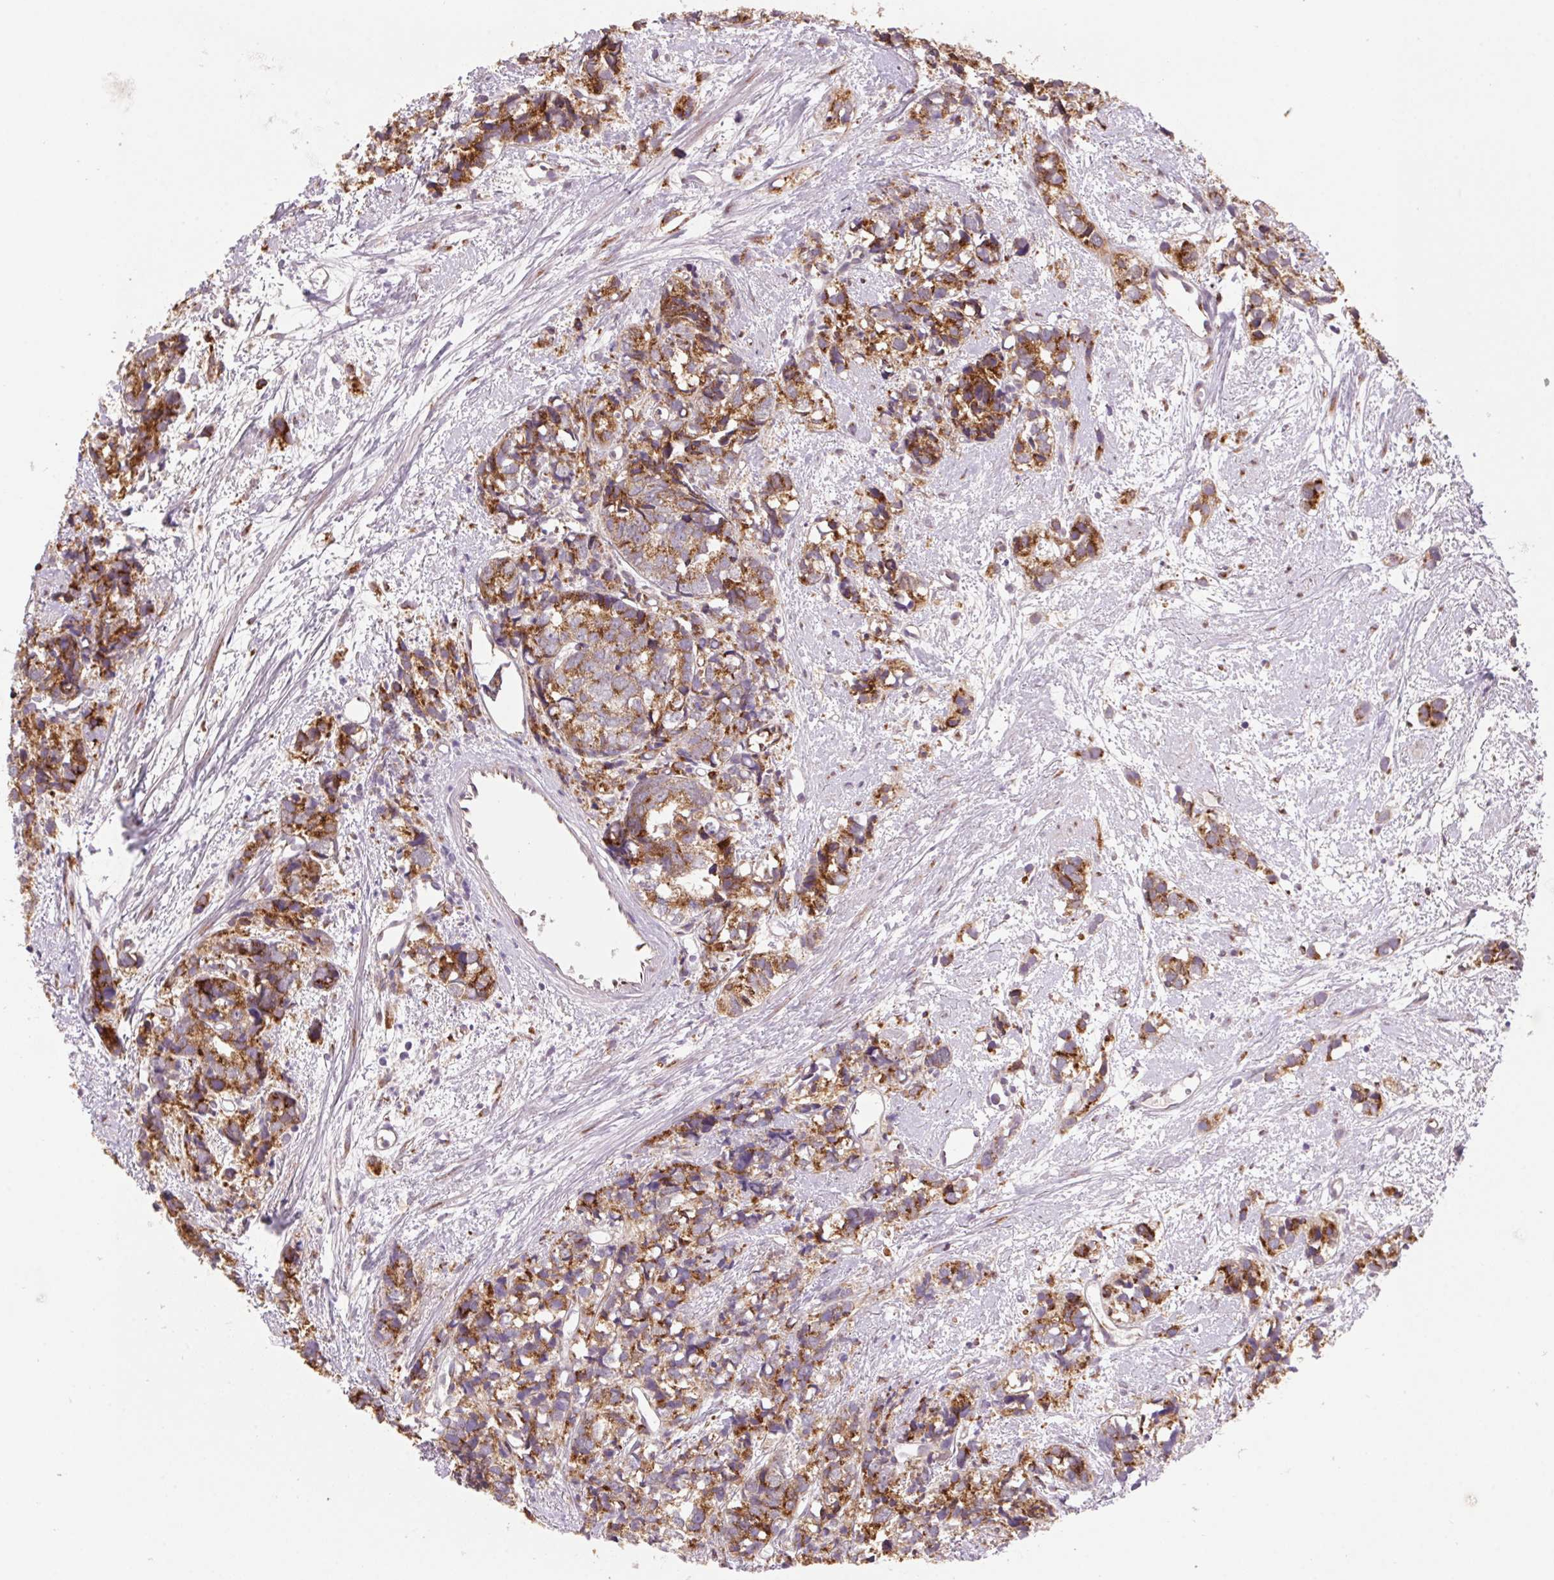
{"staining": {"intensity": "moderate", "quantity": ">75%", "location": "cytoplasmic/membranous"}, "tissue": "prostate cancer", "cell_type": "Tumor cells", "image_type": "cancer", "snomed": [{"axis": "morphology", "description": "Adenocarcinoma, High grade"}, {"axis": "topography", "description": "Prostate"}], "caption": "This is an image of IHC staining of adenocarcinoma (high-grade) (prostate), which shows moderate positivity in the cytoplasmic/membranous of tumor cells.", "gene": "KLHL20", "patient": {"sex": "male", "age": 77}}